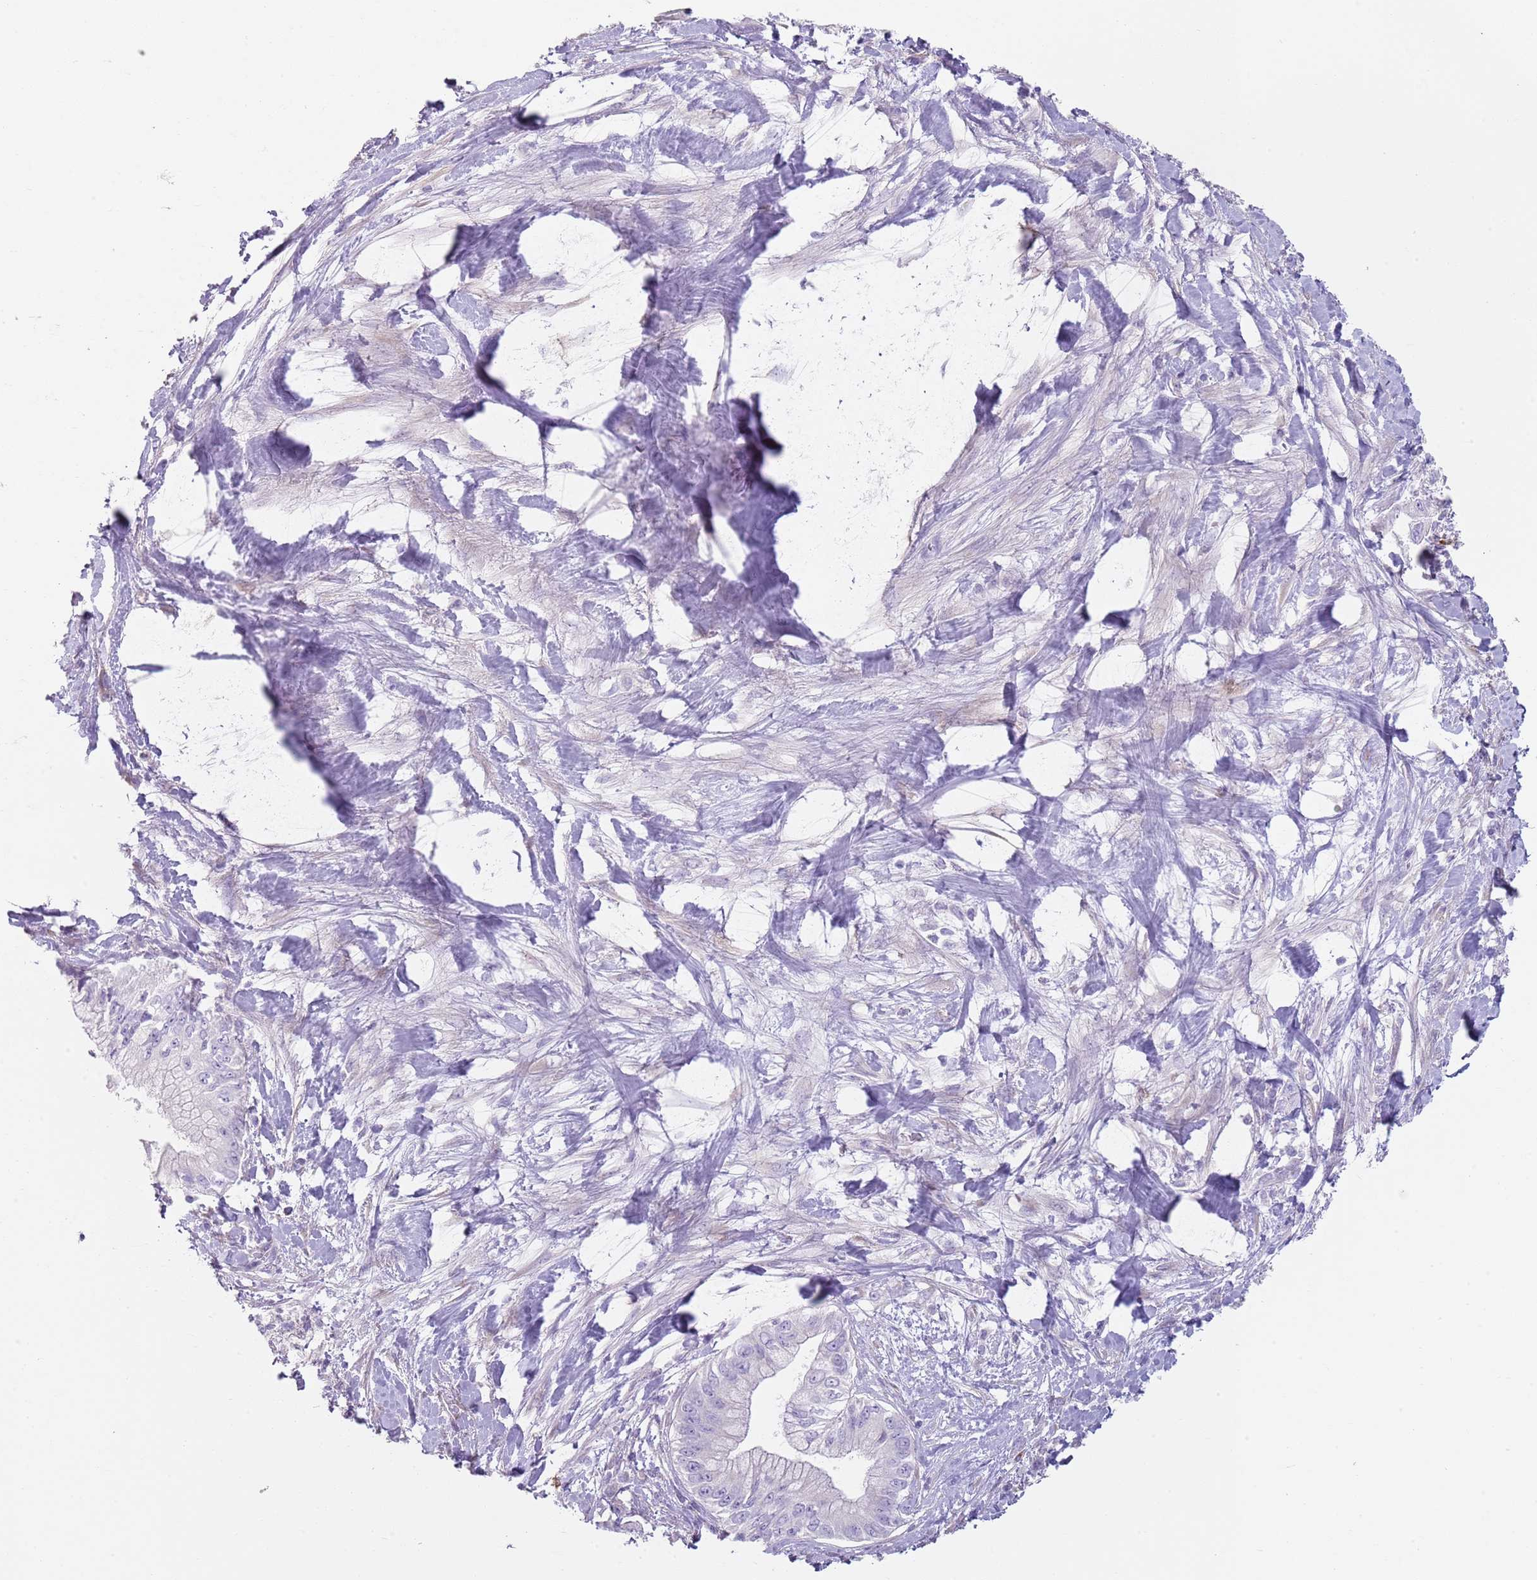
{"staining": {"intensity": "negative", "quantity": "none", "location": "none"}, "tissue": "pancreatic cancer", "cell_type": "Tumor cells", "image_type": "cancer", "snomed": [{"axis": "morphology", "description": "Adenocarcinoma, NOS"}, {"axis": "topography", "description": "Pancreas"}], "caption": "This is an immunohistochemistry (IHC) photomicrograph of human adenocarcinoma (pancreatic). There is no positivity in tumor cells.", "gene": "CD177", "patient": {"sex": "male", "age": 48}}